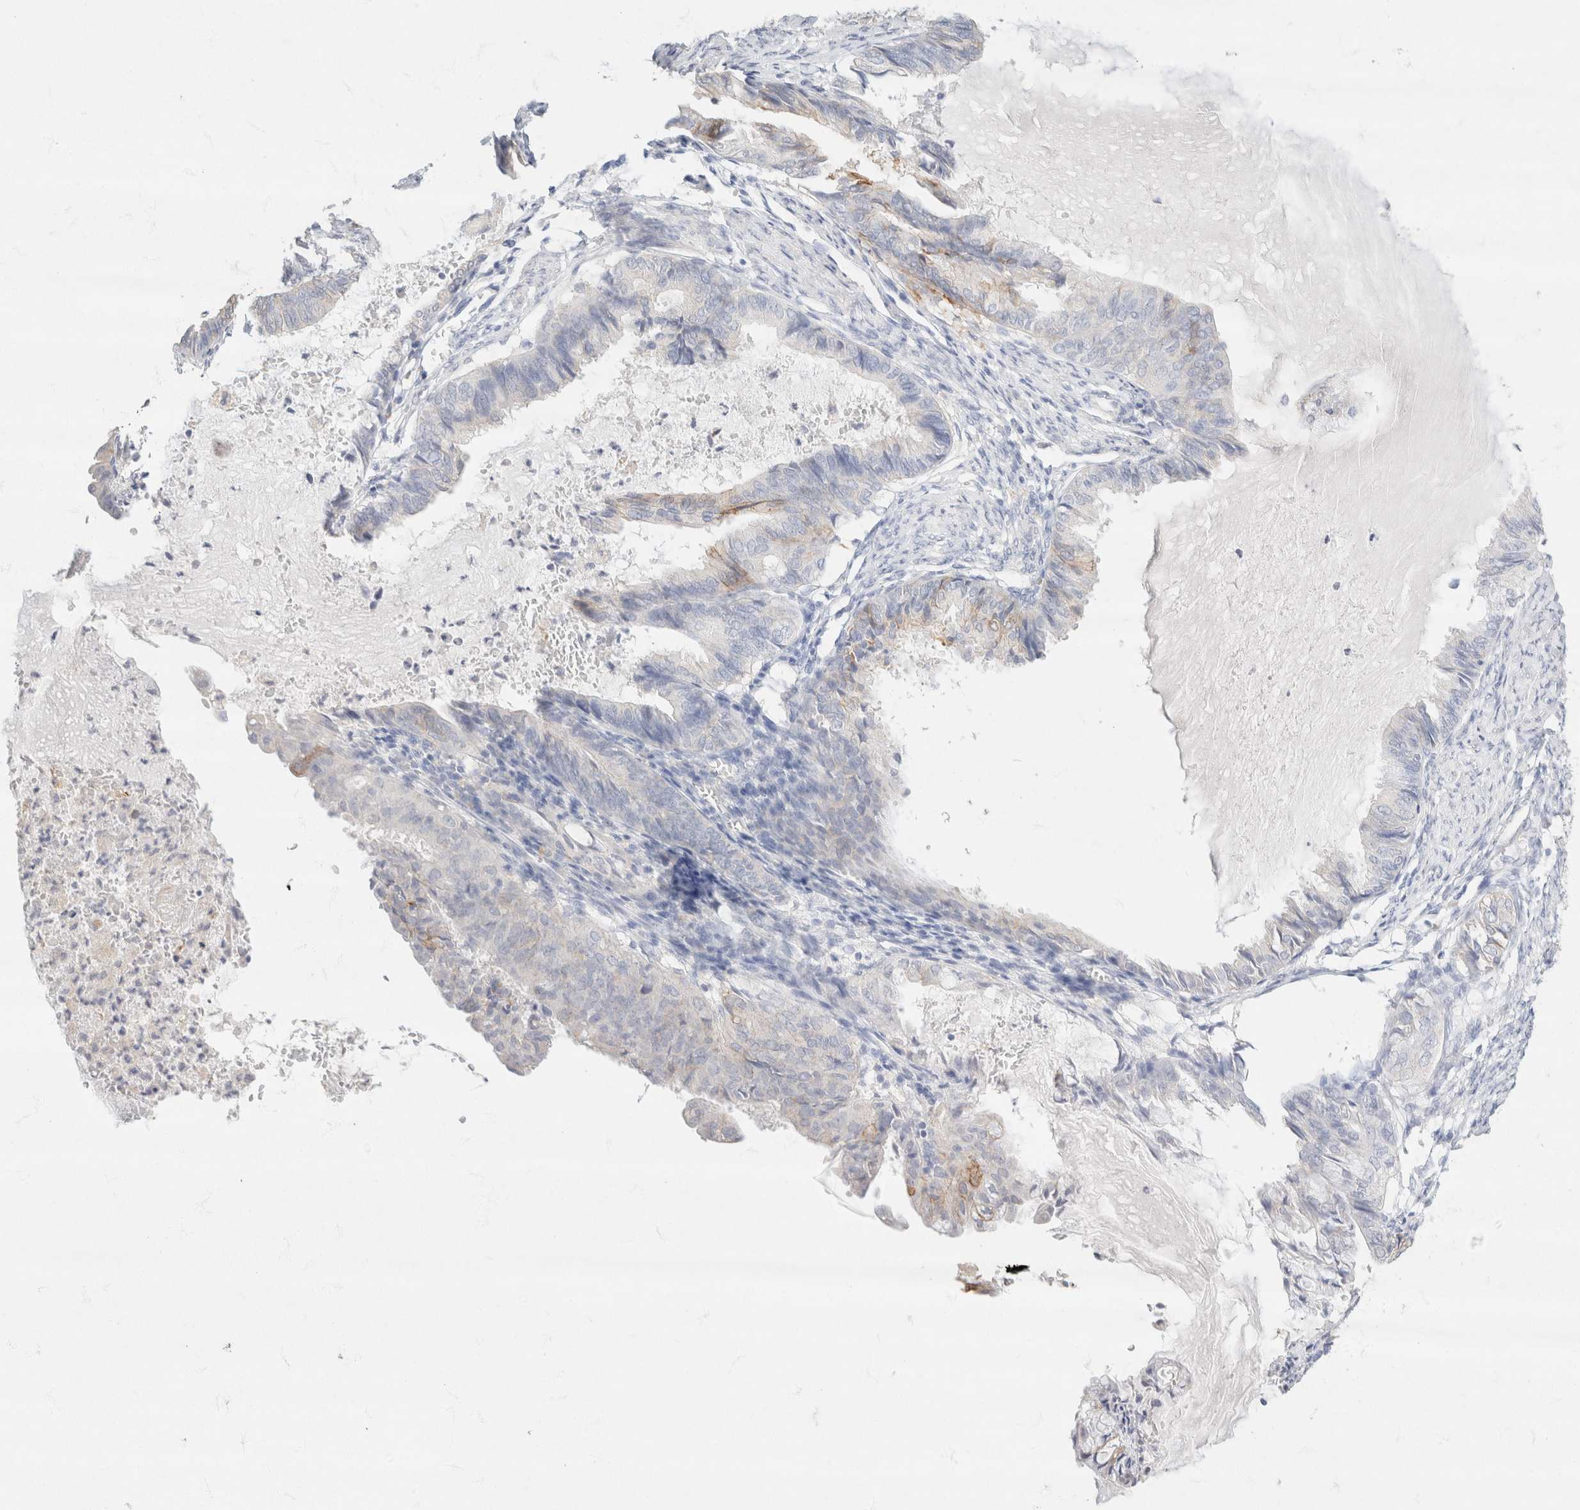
{"staining": {"intensity": "moderate", "quantity": "<25%", "location": "cytoplasmic/membranous"}, "tissue": "endometrial cancer", "cell_type": "Tumor cells", "image_type": "cancer", "snomed": [{"axis": "morphology", "description": "Adenocarcinoma, NOS"}, {"axis": "topography", "description": "Endometrium"}], "caption": "Protein staining exhibits moderate cytoplasmic/membranous staining in about <25% of tumor cells in adenocarcinoma (endometrial).", "gene": "CA12", "patient": {"sex": "female", "age": 86}}